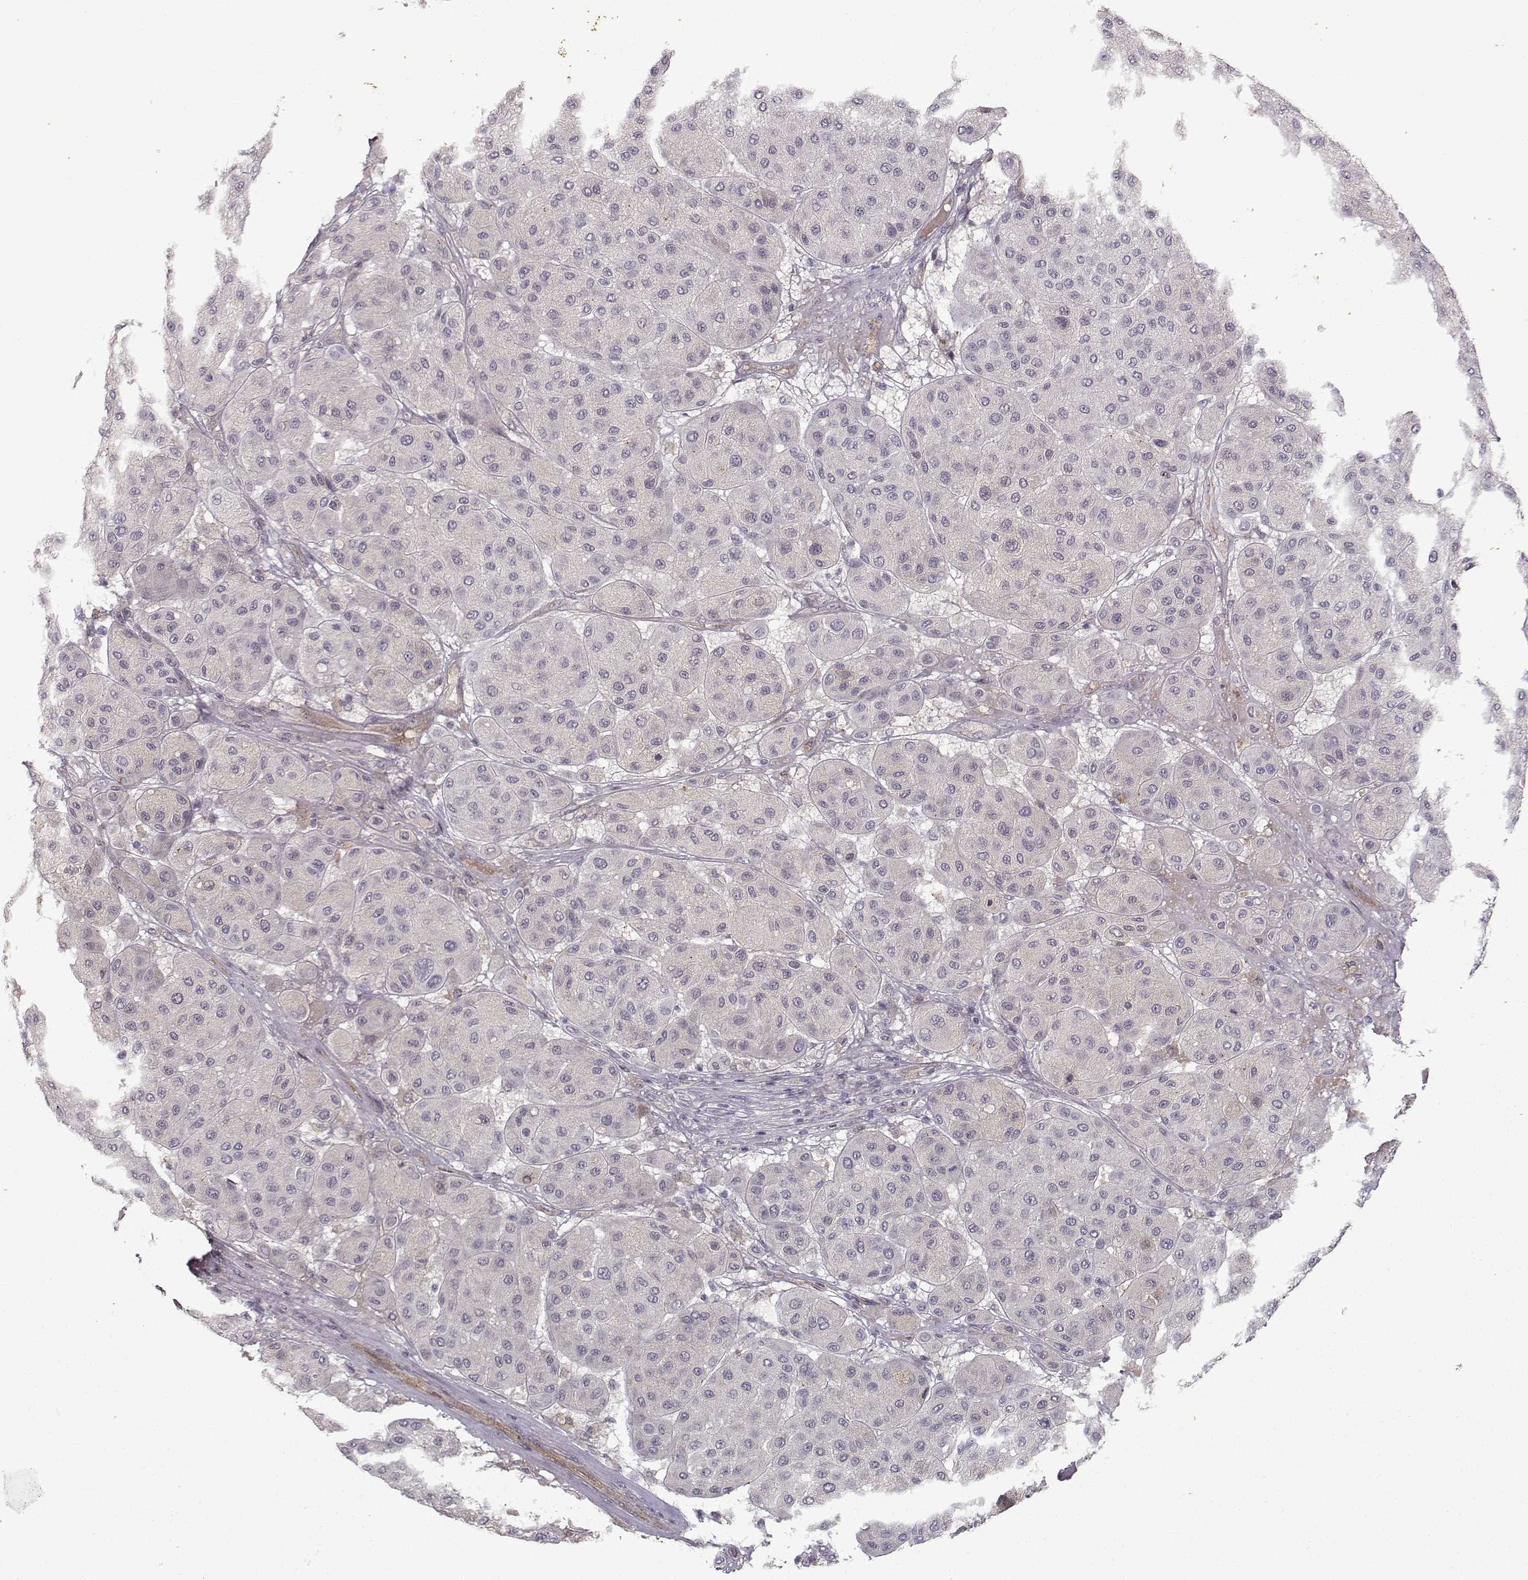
{"staining": {"intensity": "negative", "quantity": "none", "location": "none"}, "tissue": "melanoma", "cell_type": "Tumor cells", "image_type": "cancer", "snomed": [{"axis": "morphology", "description": "Malignant melanoma, Metastatic site"}, {"axis": "topography", "description": "Smooth muscle"}], "caption": "High magnification brightfield microscopy of melanoma stained with DAB (3,3'-diaminobenzidine) (brown) and counterstained with hematoxylin (blue): tumor cells show no significant positivity. Nuclei are stained in blue.", "gene": "OPRD1", "patient": {"sex": "male", "age": 41}}